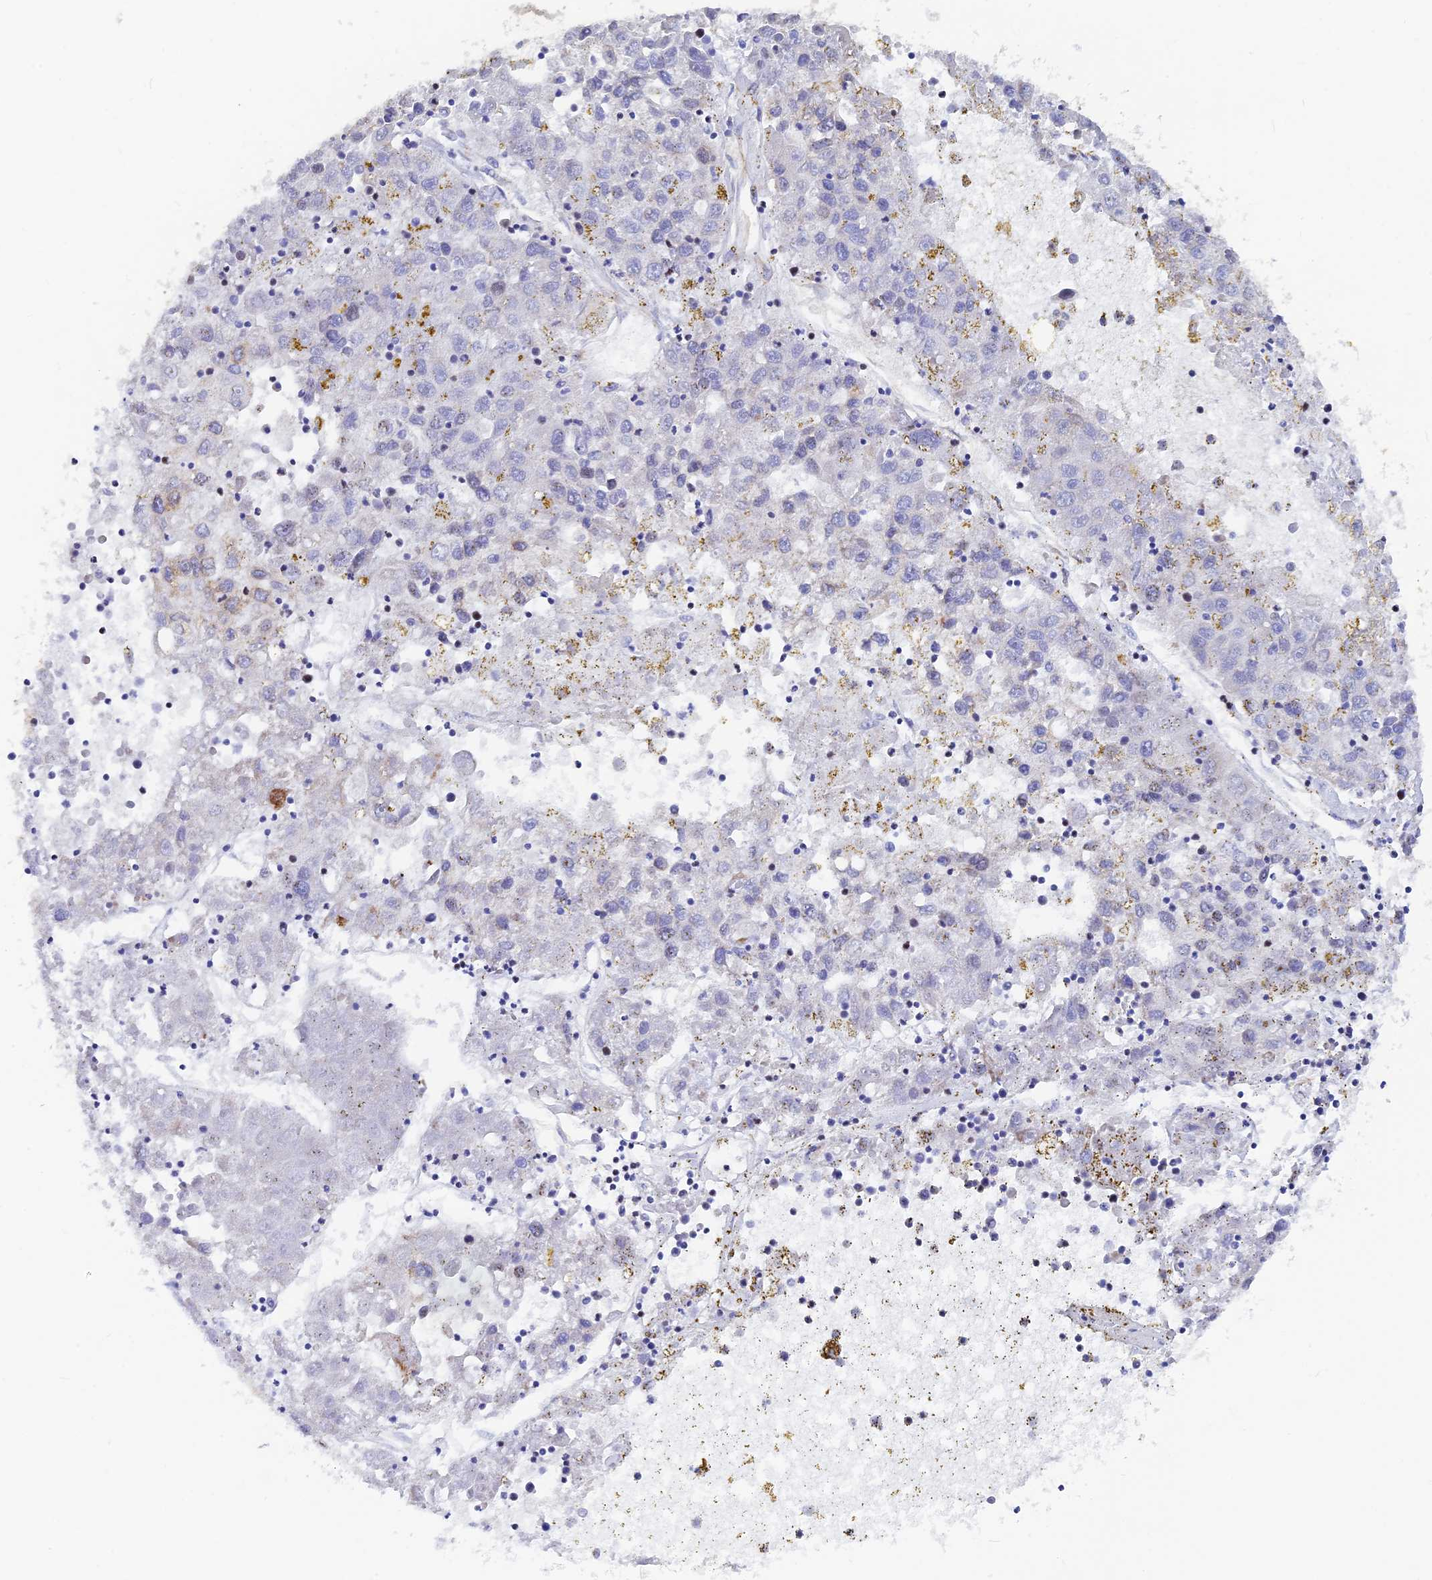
{"staining": {"intensity": "negative", "quantity": "none", "location": "none"}, "tissue": "liver cancer", "cell_type": "Tumor cells", "image_type": "cancer", "snomed": [{"axis": "morphology", "description": "Carcinoma, Hepatocellular, NOS"}, {"axis": "topography", "description": "Liver"}], "caption": "There is no significant expression in tumor cells of liver cancer. Brightfield microscopy of immunohistochemistry stained with DAB (3,3'-diaminobenzidine) (brown) and hematoxylin (blue), captured at high magnification.", "gene": "VSTM2L", "patient": {"sex": "male", "age": 49}}